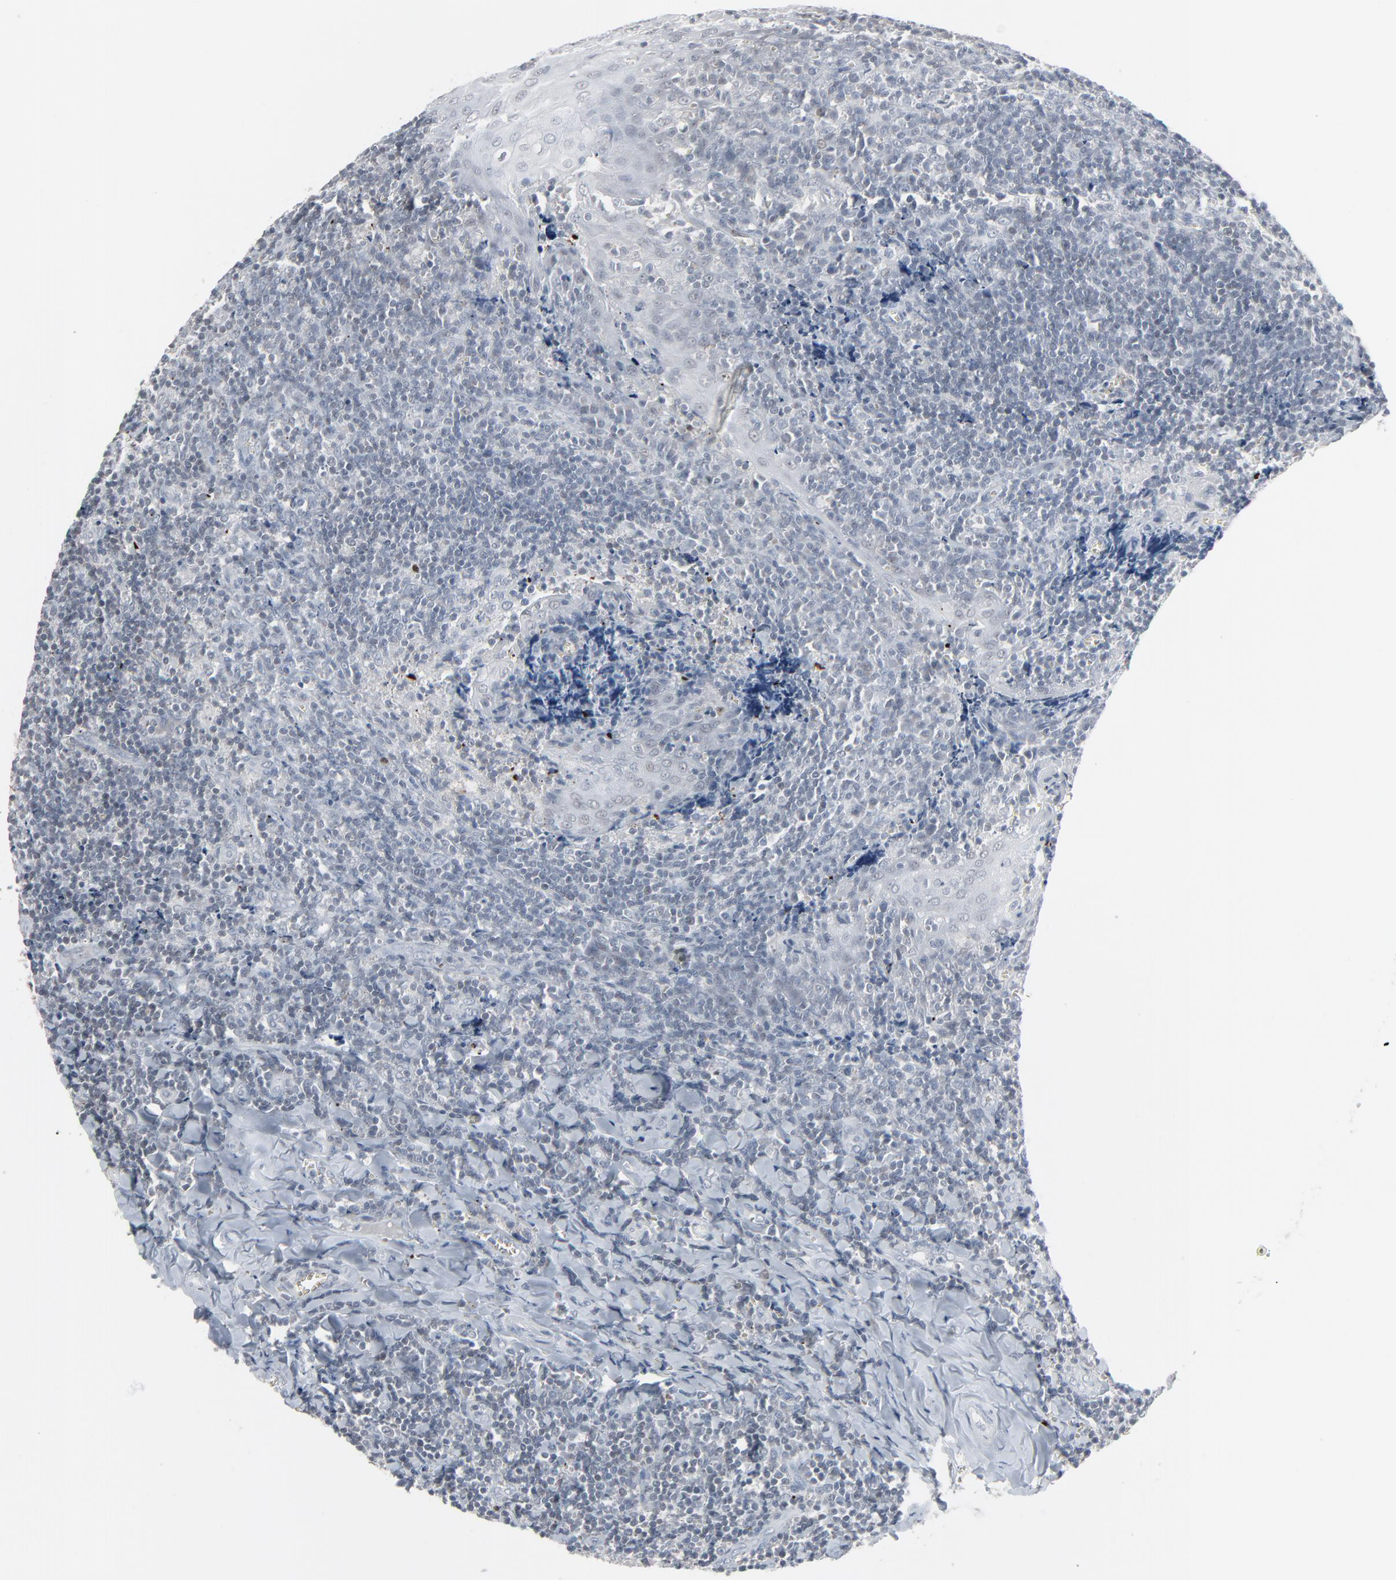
{"staining": {"intensity": "negative", "quantity": "none", "location": "none"}, "tissue": "tonsil", "cell_type": "Germinal center cells", "image_type": "normal", "snomed": [{"axis": "morphology", "description": "Normal tissue, NOS"}, {"axis": "topography", "description": "Tonsil"}], "caption": "IHC of benign tonsil displays no expression in germinal center cells. (DAB immunohistochemistry with hematoxylin counter stain).", "gene": "SAGE1", "patient": {"sex": "male", "age": 20}}